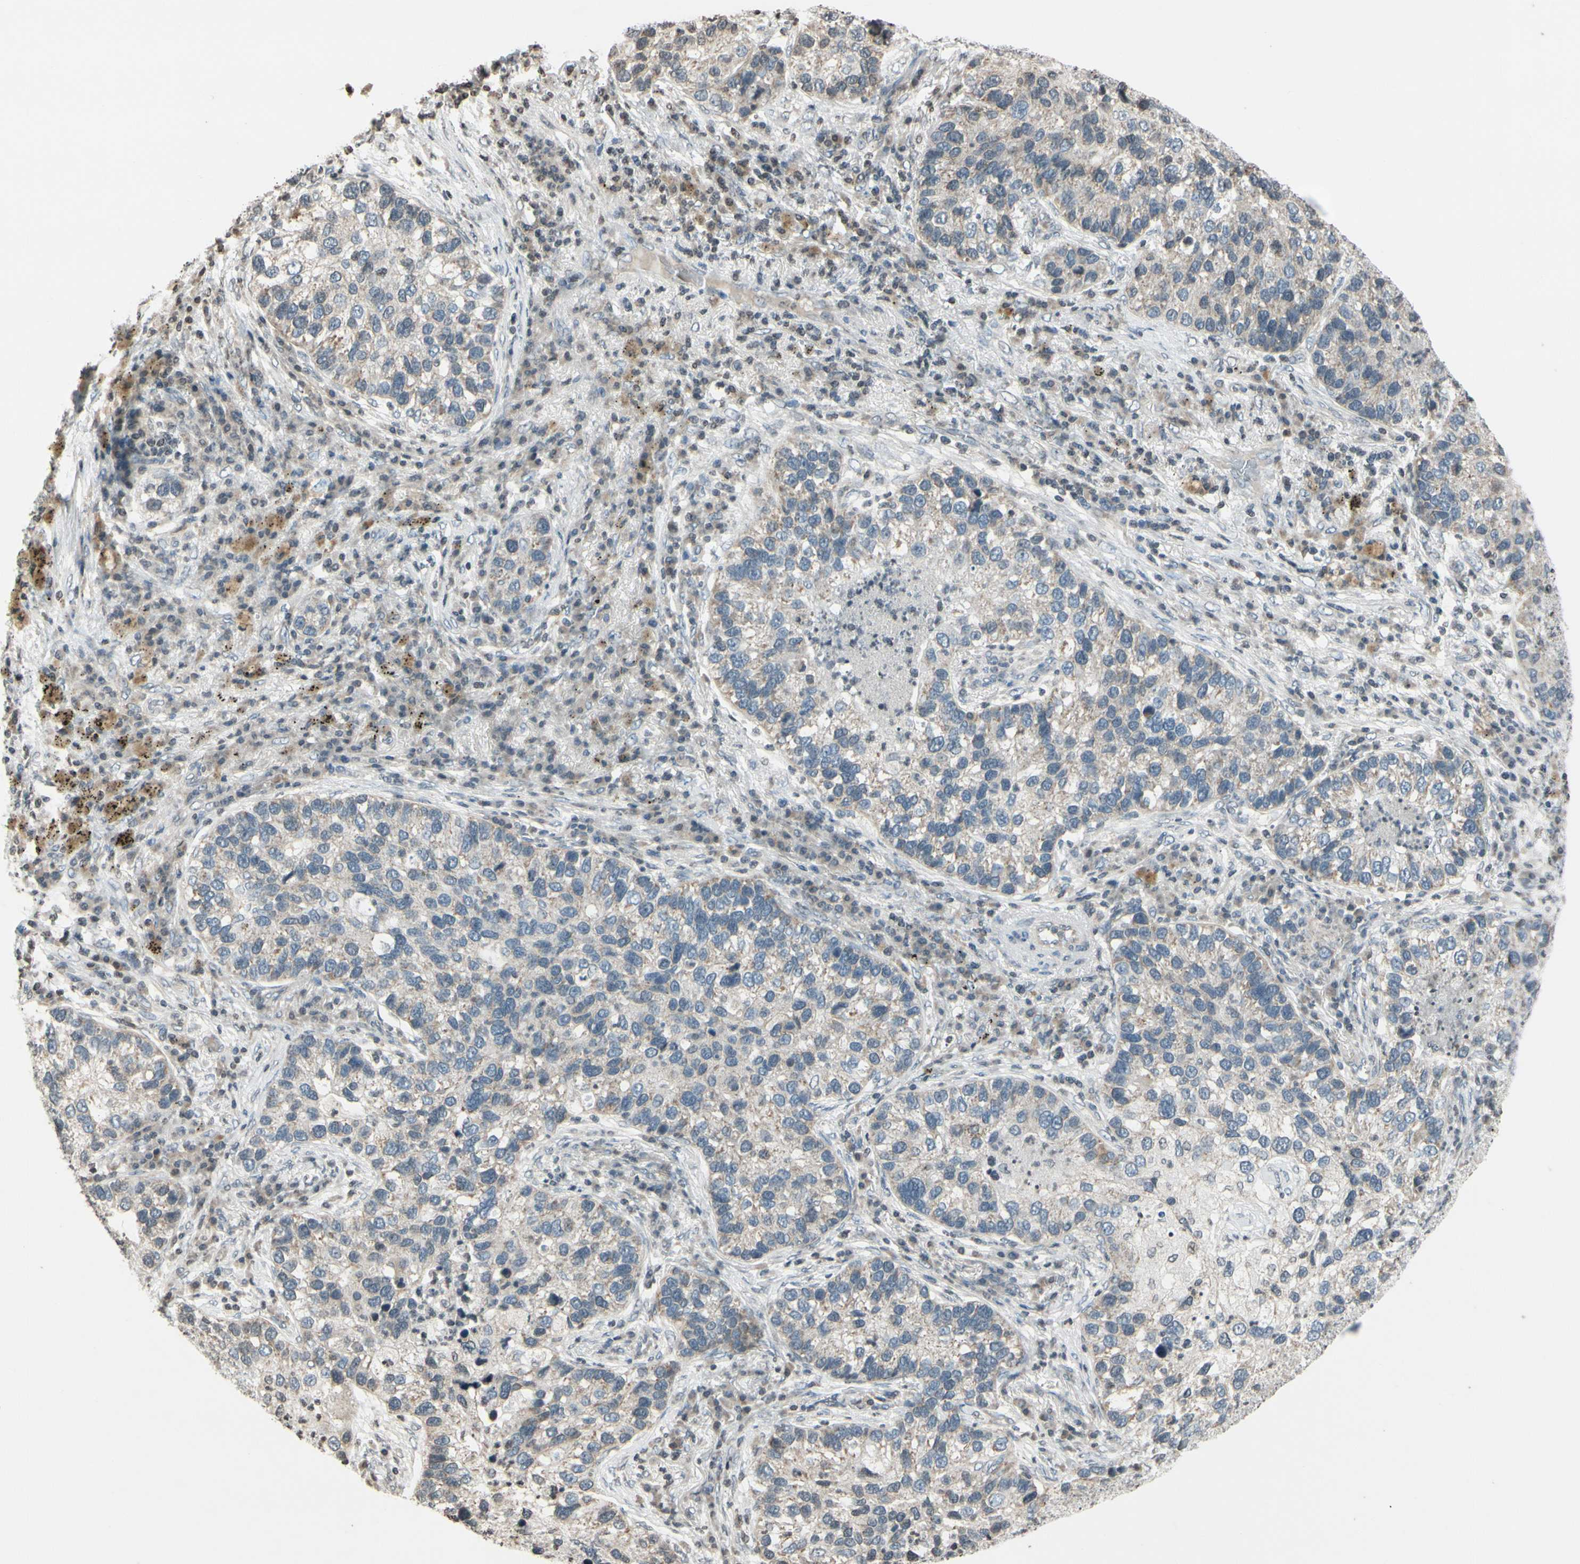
{"staining": {"intensity": "weak", "quantity": ">75%", "location": "cytoplasmic/membranous"}, "tissue": "lung cancer", "cell_type": "Tumor cells", "image_type": "cancer", "snomed": [{"axis": "morphology", "description": "Normal tissue, NOS"}, {"axis": "morphology", "description": "Adenocarcinoma, NOS"}, {"axis": "topography", "description": "Bronchus"}, {"axis": "topography", "description": "Lung"}], "caption": "About >75% of tumor cells in lung adenocarcinoma exhibit weak cytoplasmic/membranous protein positivity as visualized by brown immunohistochemical staining.", "gene": "CLDN11", "patient": {"sex": "male", "age": 54}}